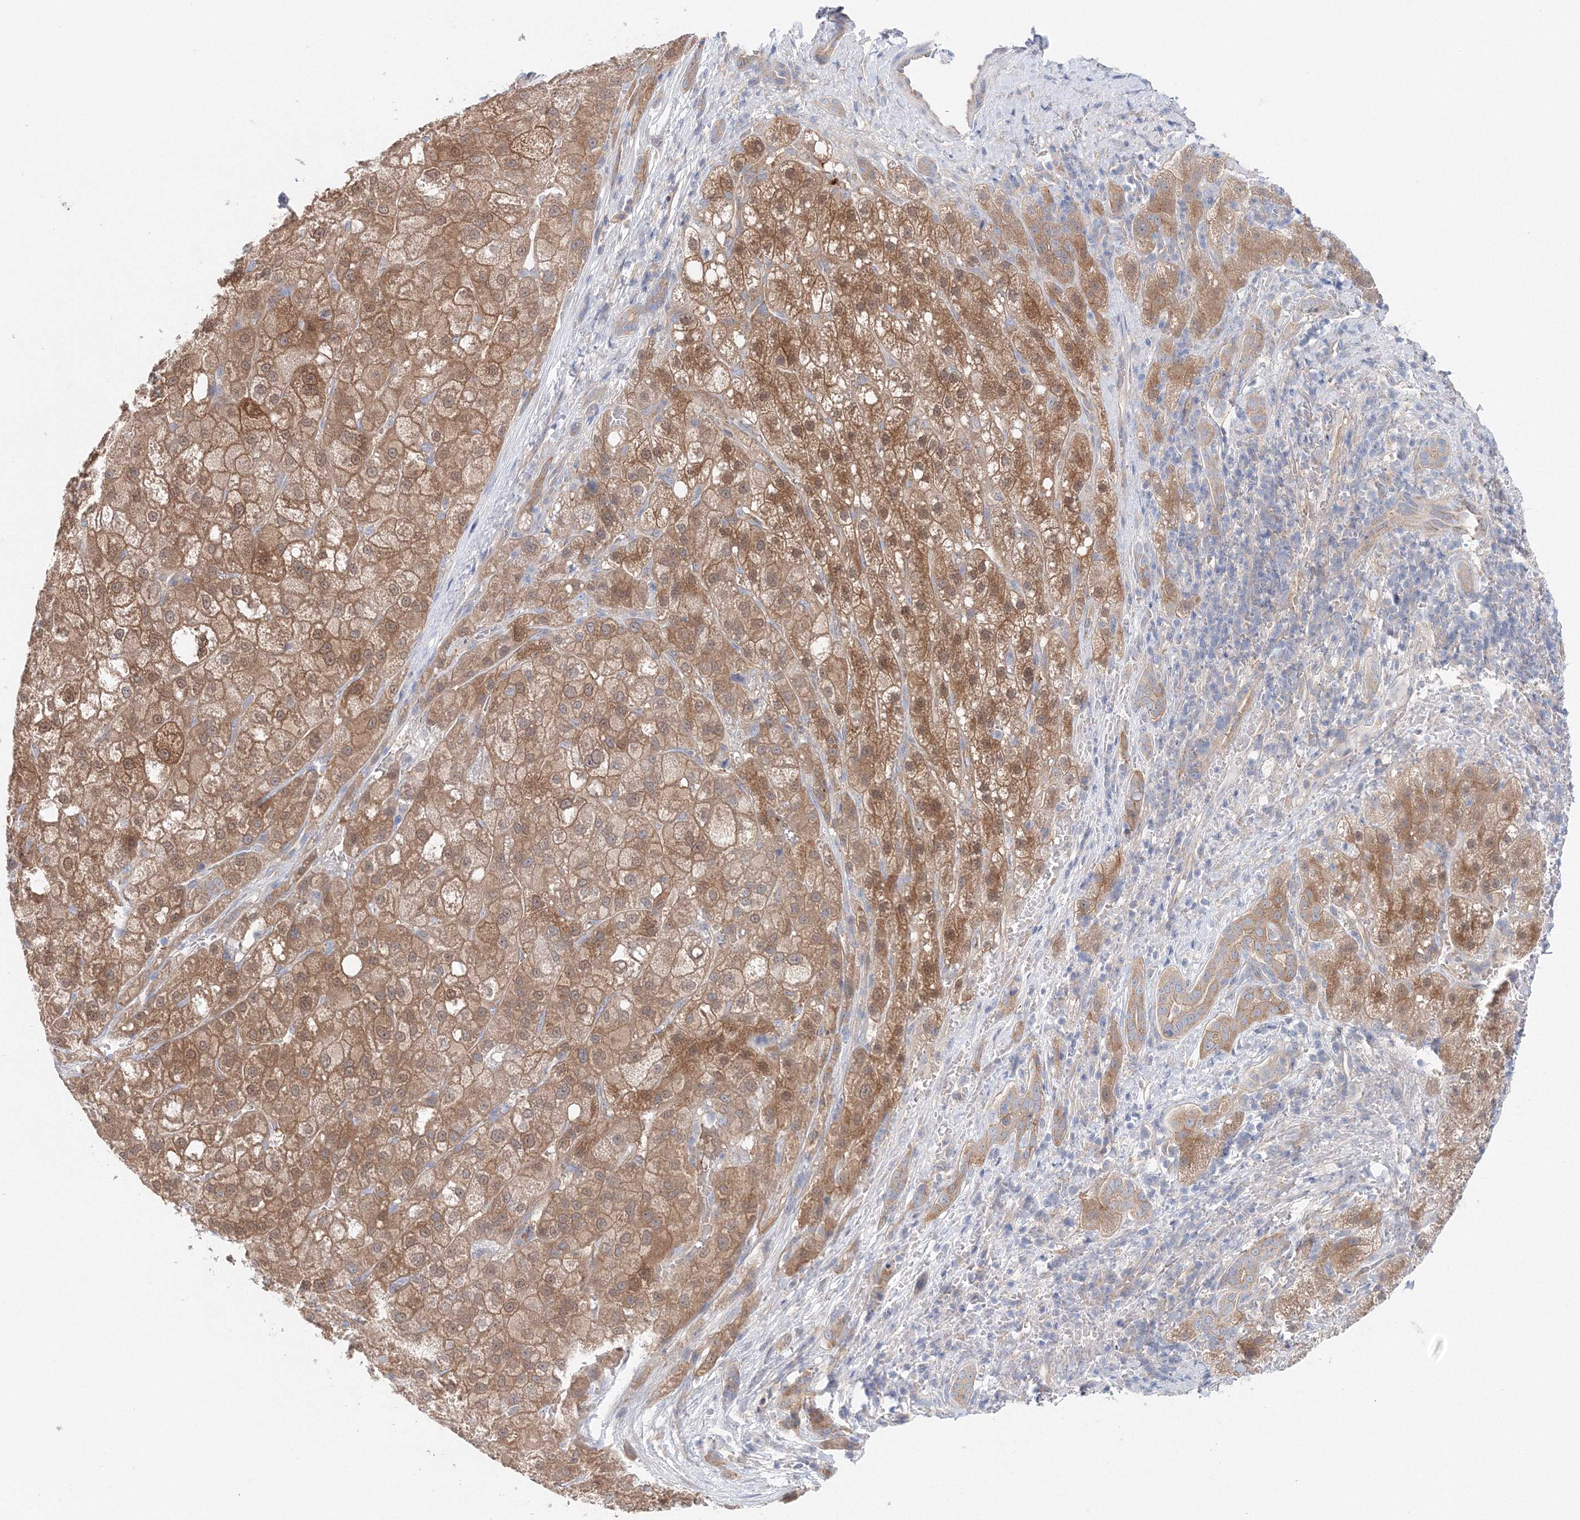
{"staining": {"intensity": "moderate", "quantity": ">75%", "location": "cytoplasmic/membranous"}, "tissue": "liver cancer", "cell_type": "Tumor cells", "image_type": "cancer", "snomed": [{"axis": "morphology", "description": "Carcinoma, Hepatocellular, NOS"}, {"axis": "topography", "description": "Liver"}], "caption": "There is medium levels of moderate cytoplasmic/membranous positivity in tumor cells of liver cancer (hepatocellular carcinoma), as demonstrated by immunohistochemical staining (brown color).", "gene": "TPRKB", "patient": {"sex": "male", "age": 57}}